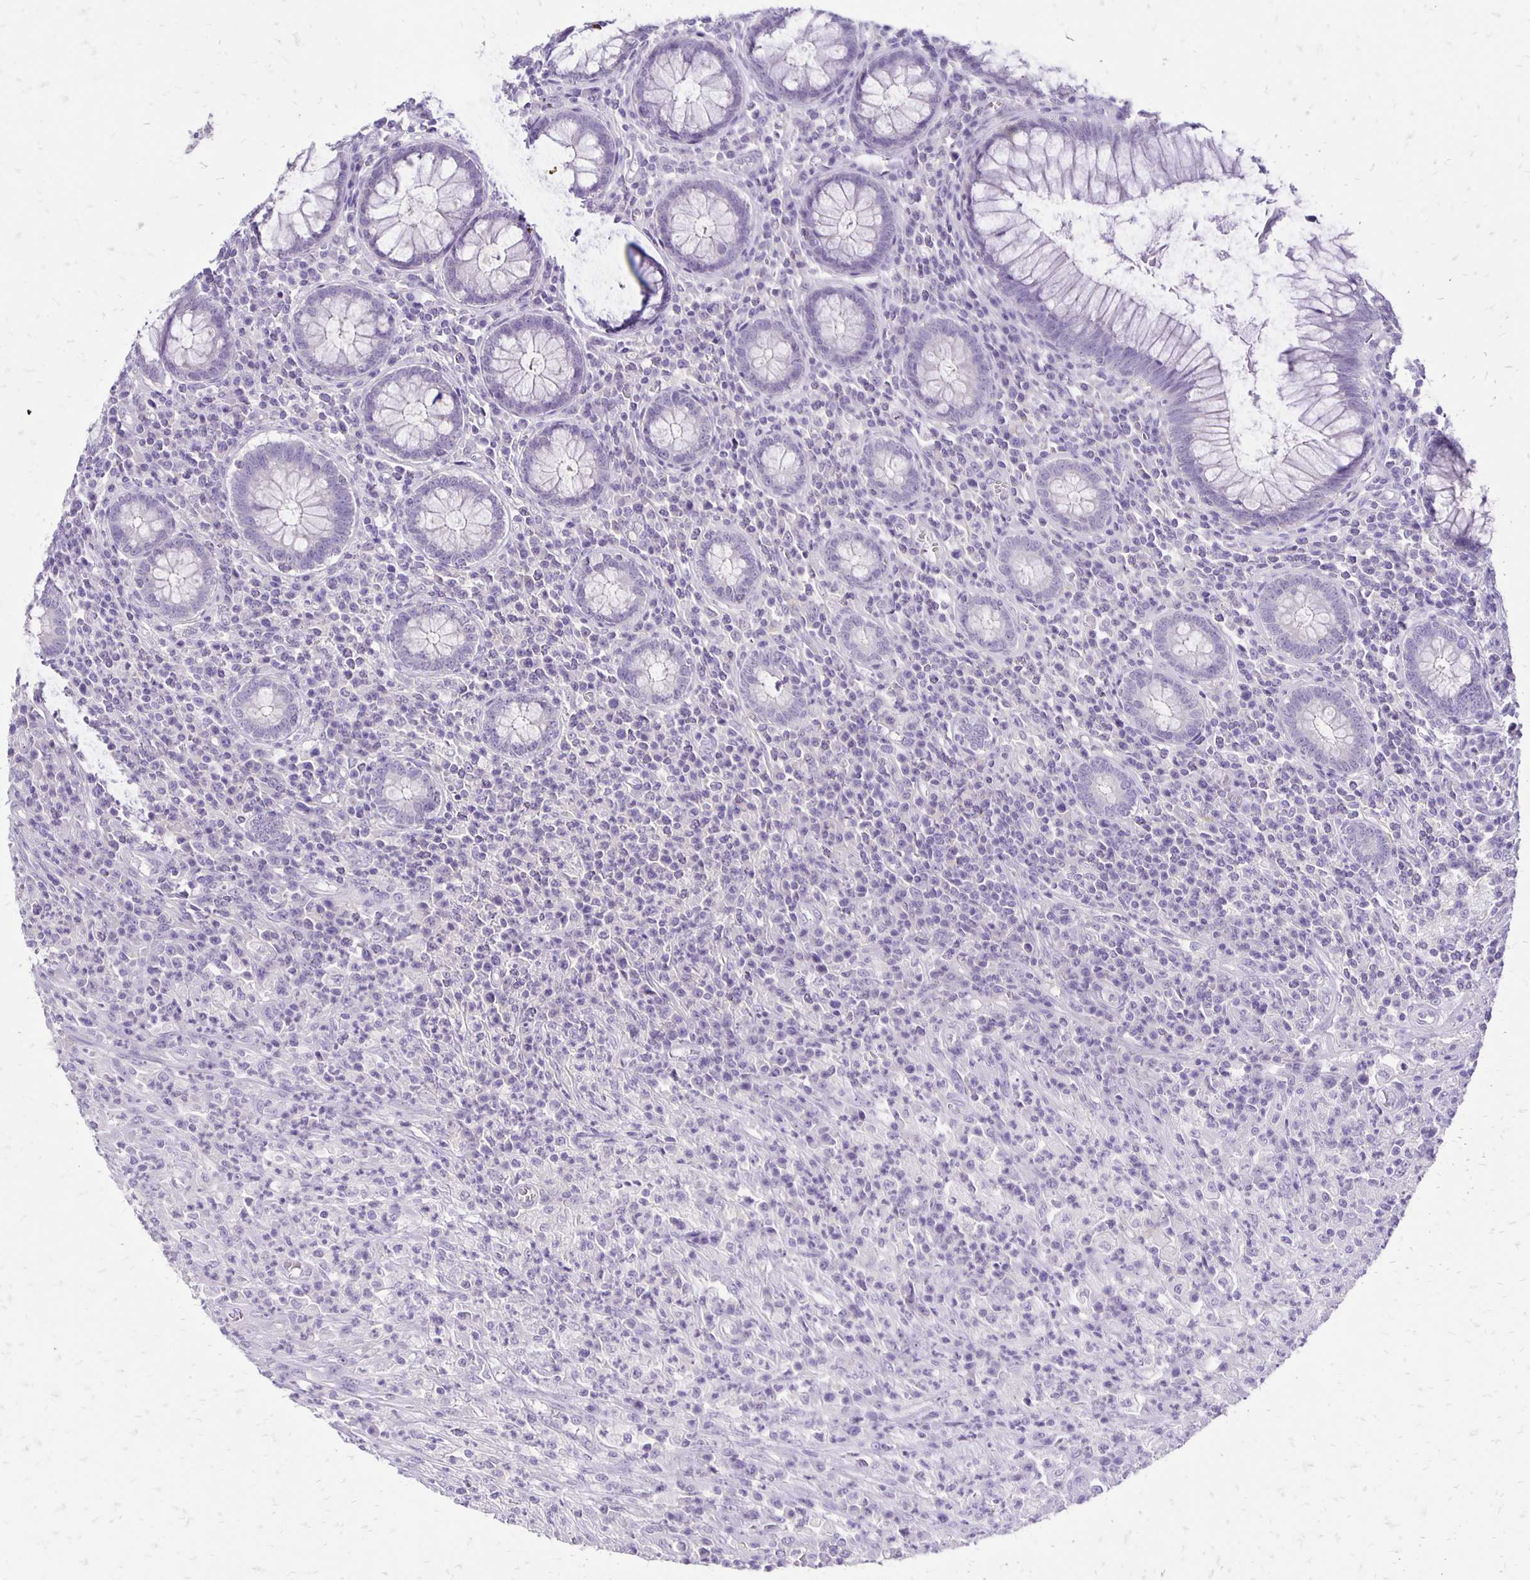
{"staining": {"intensity": "negative", "quantity": "none", "location": "none"}, "tissue": "colorectal cancer", "cell_type": "Tumor cells", "image_type": "cancer", "snomed": [{"axis": "morphology", "description": "Normal tissue, NOS"}, {"axis": "morphology", "description": "Adenocarcinoma, NOS"}, {"axis": "topography", "description": "Colon"}], "caption": "Colorectal adenocarcinoma was stained to show a protein in brown. There is no significant staining in tumor cells.", "gene": "ANKRD45", "patient": {"sex": "male", "age": 65}}